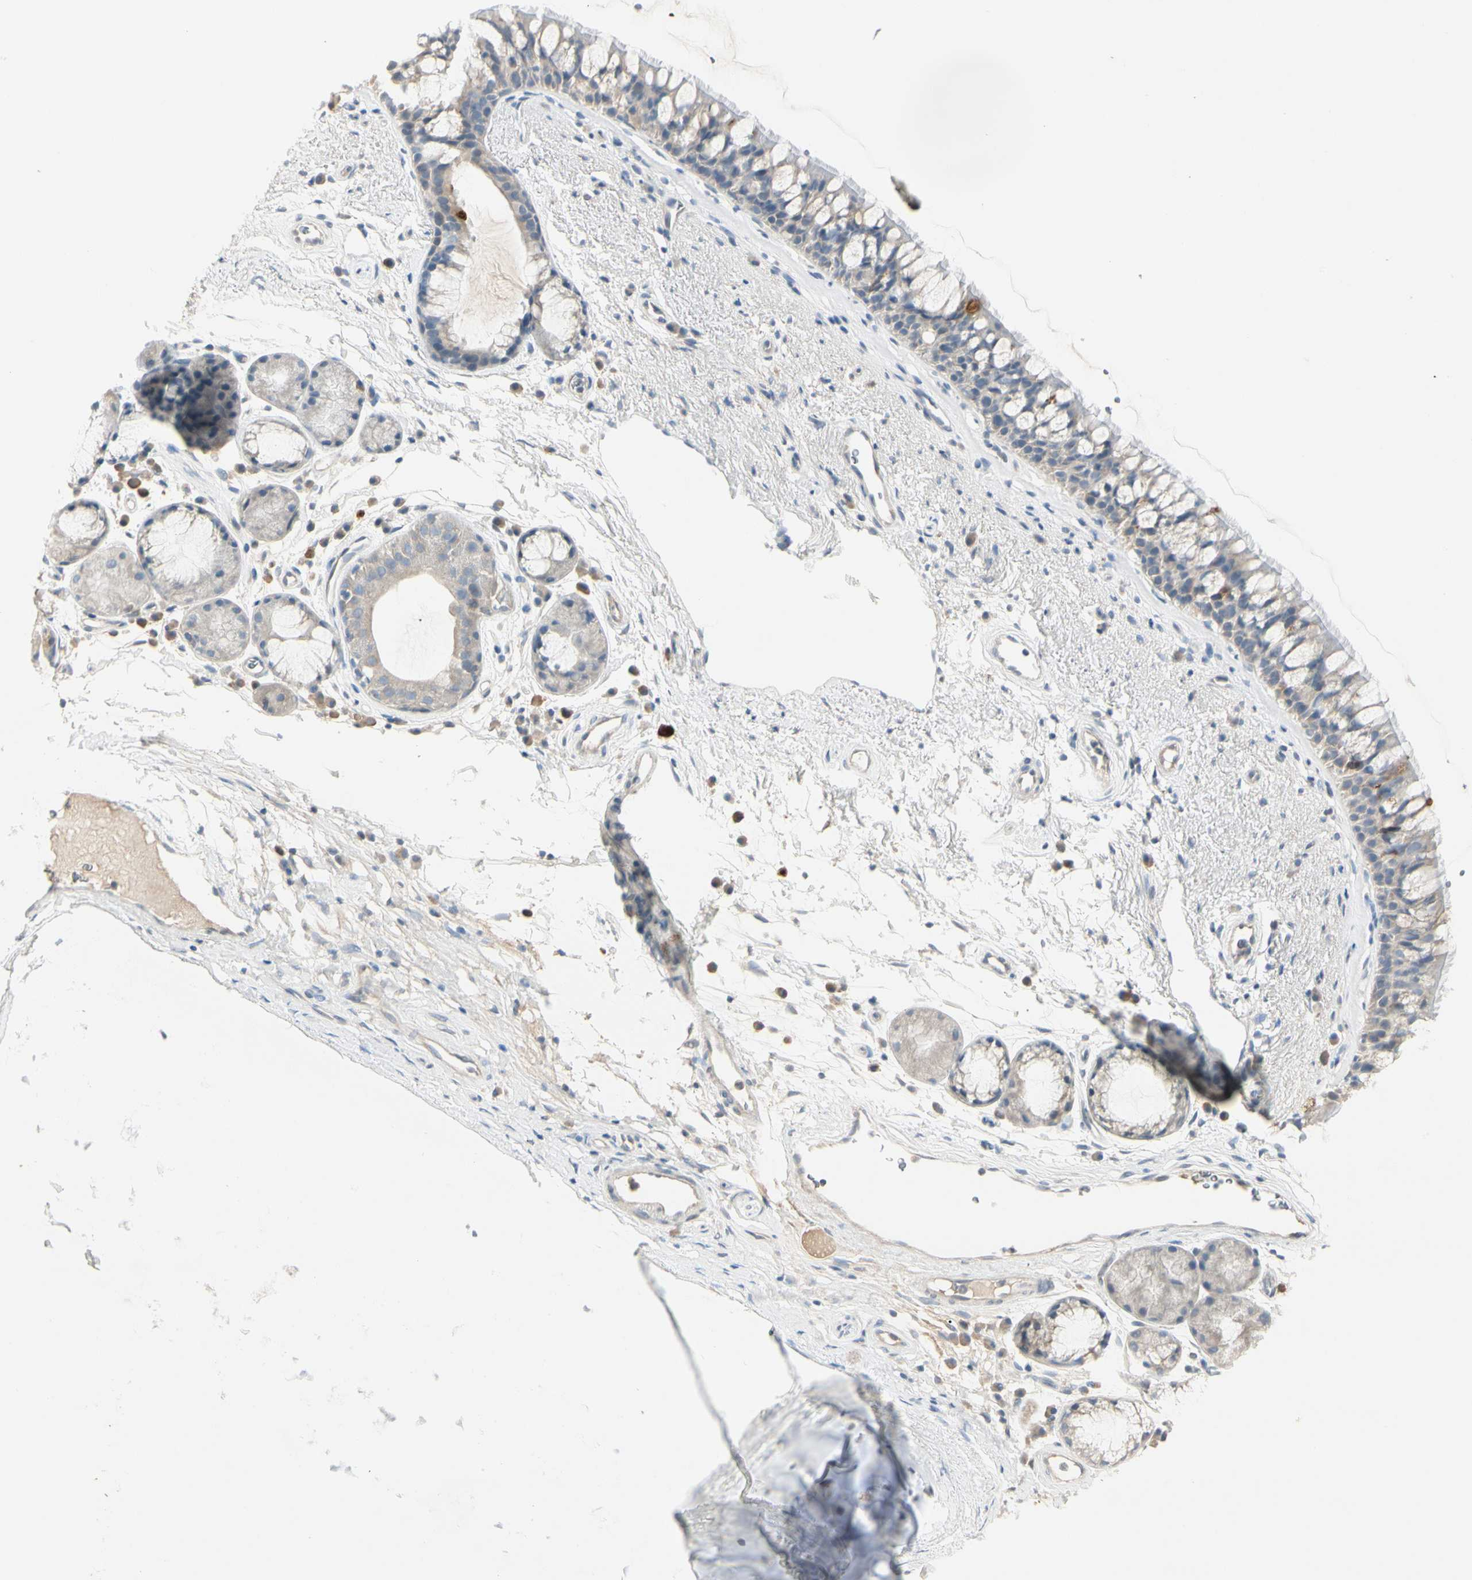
{"staining": {"intensity": "strong", "quantity": "<25%", "location": "cytoplasmic/membranous"}, "tissue": "bronchus", "cell_type": "Respiratory epithelial cells", "image_type": "normal", "snomed": [{"axis": "morphology", "description": "Normal tissue, NOS"}, {"axis": "topography", "description": "Bronchus"}], "caption": "A high-resolution image shows IHC staining of unremarkable bronchus, which reveals strong cytoplasmic/membranous expression in approximately <25% of respiratory epithelial cells.", "gene": "PRSS21", "patient": {"sex": "female", "age": 54}}